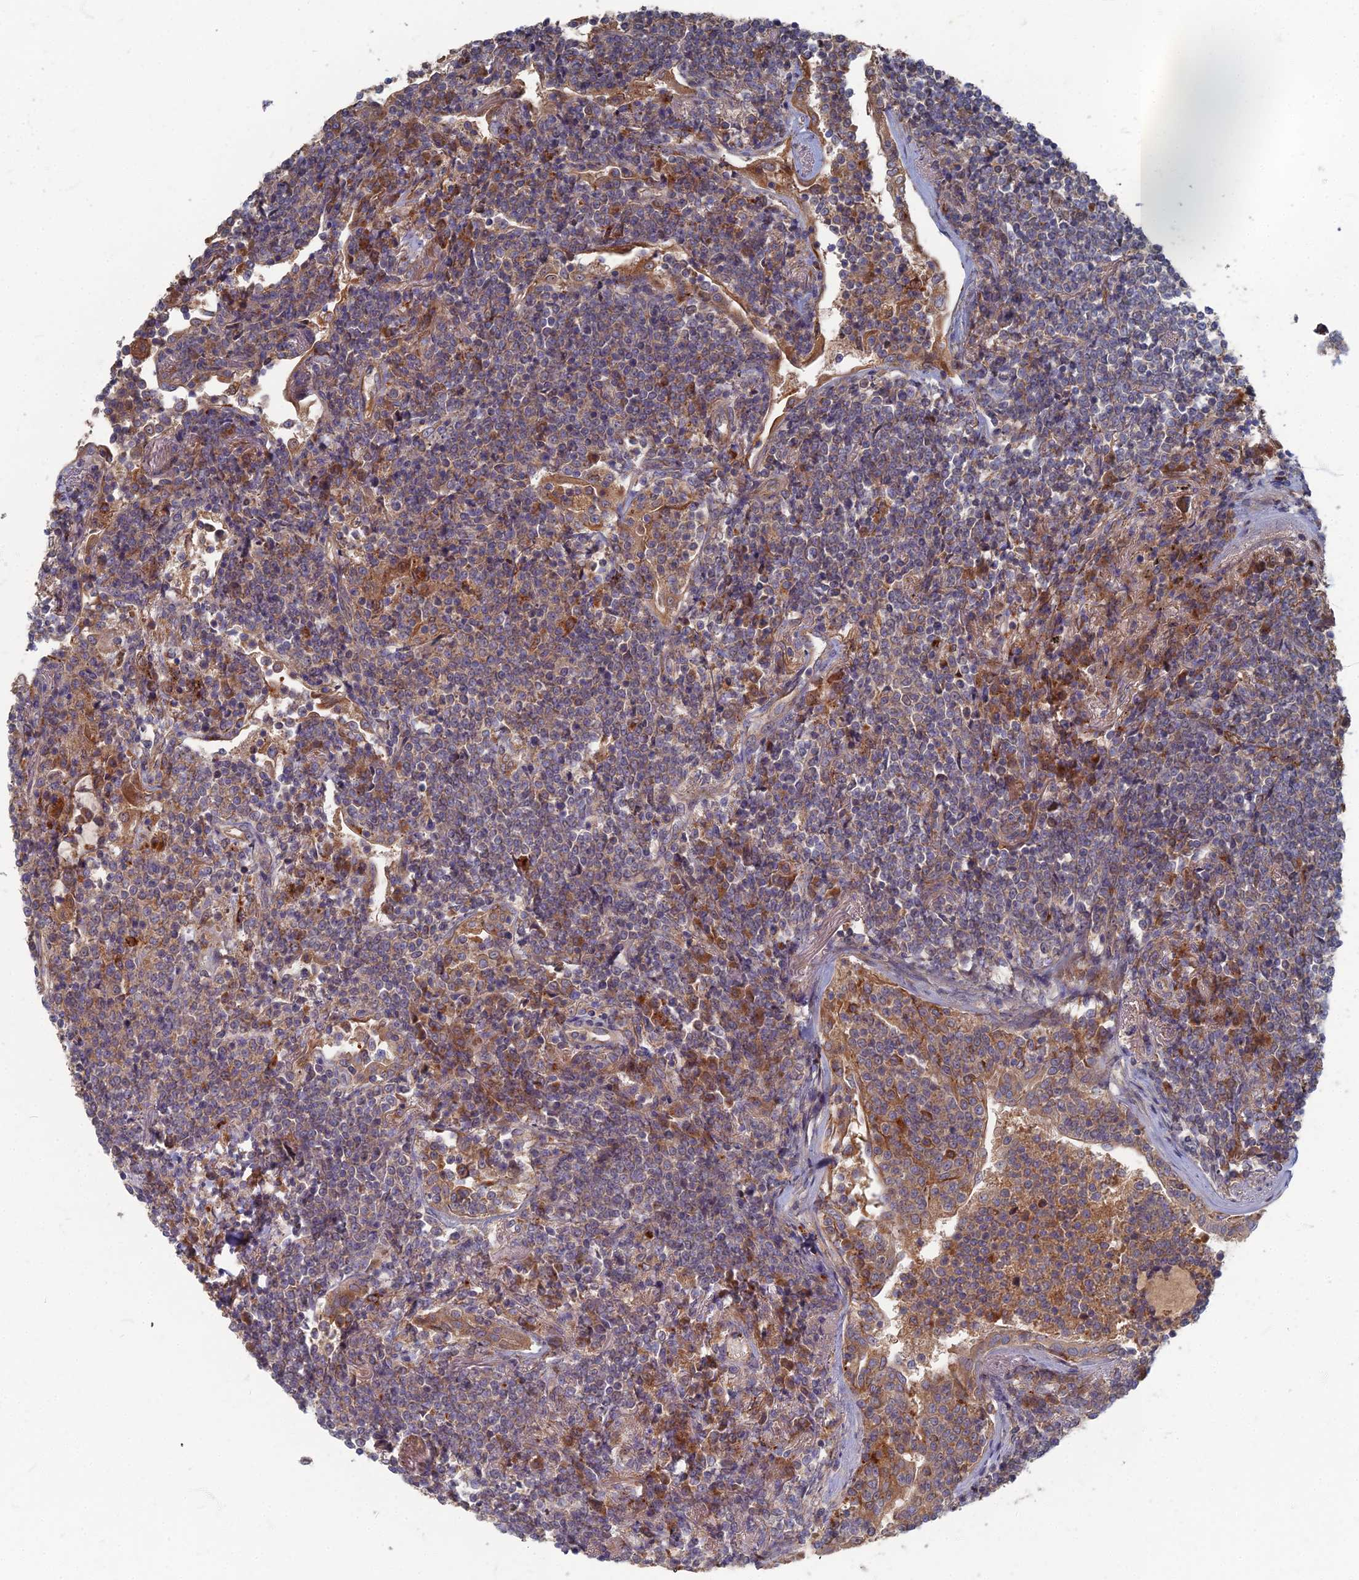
{"staining": {"intensity": "weak", "quantity": "25%-75%", "location": "cytoplasmic/membranous"}, "tissue": "lymphoma", "cell_type": "Tumor cells", "image_type": "cancer", "snomed": [{"axis": "morphology", "description": "Malignant lymphoma, non-Hodgkin's type, Low grade"}, {"axis": "topography", "description": "Lung"}], "caption": "Lymphoma was stained to show a protein in brown. There is low levels of weak cytoplasmic/membranous positivity in approximately 25%-75% of tumor cells.", "gene": "PPCDC", "patient": {"sex": "female", "age": 71}}